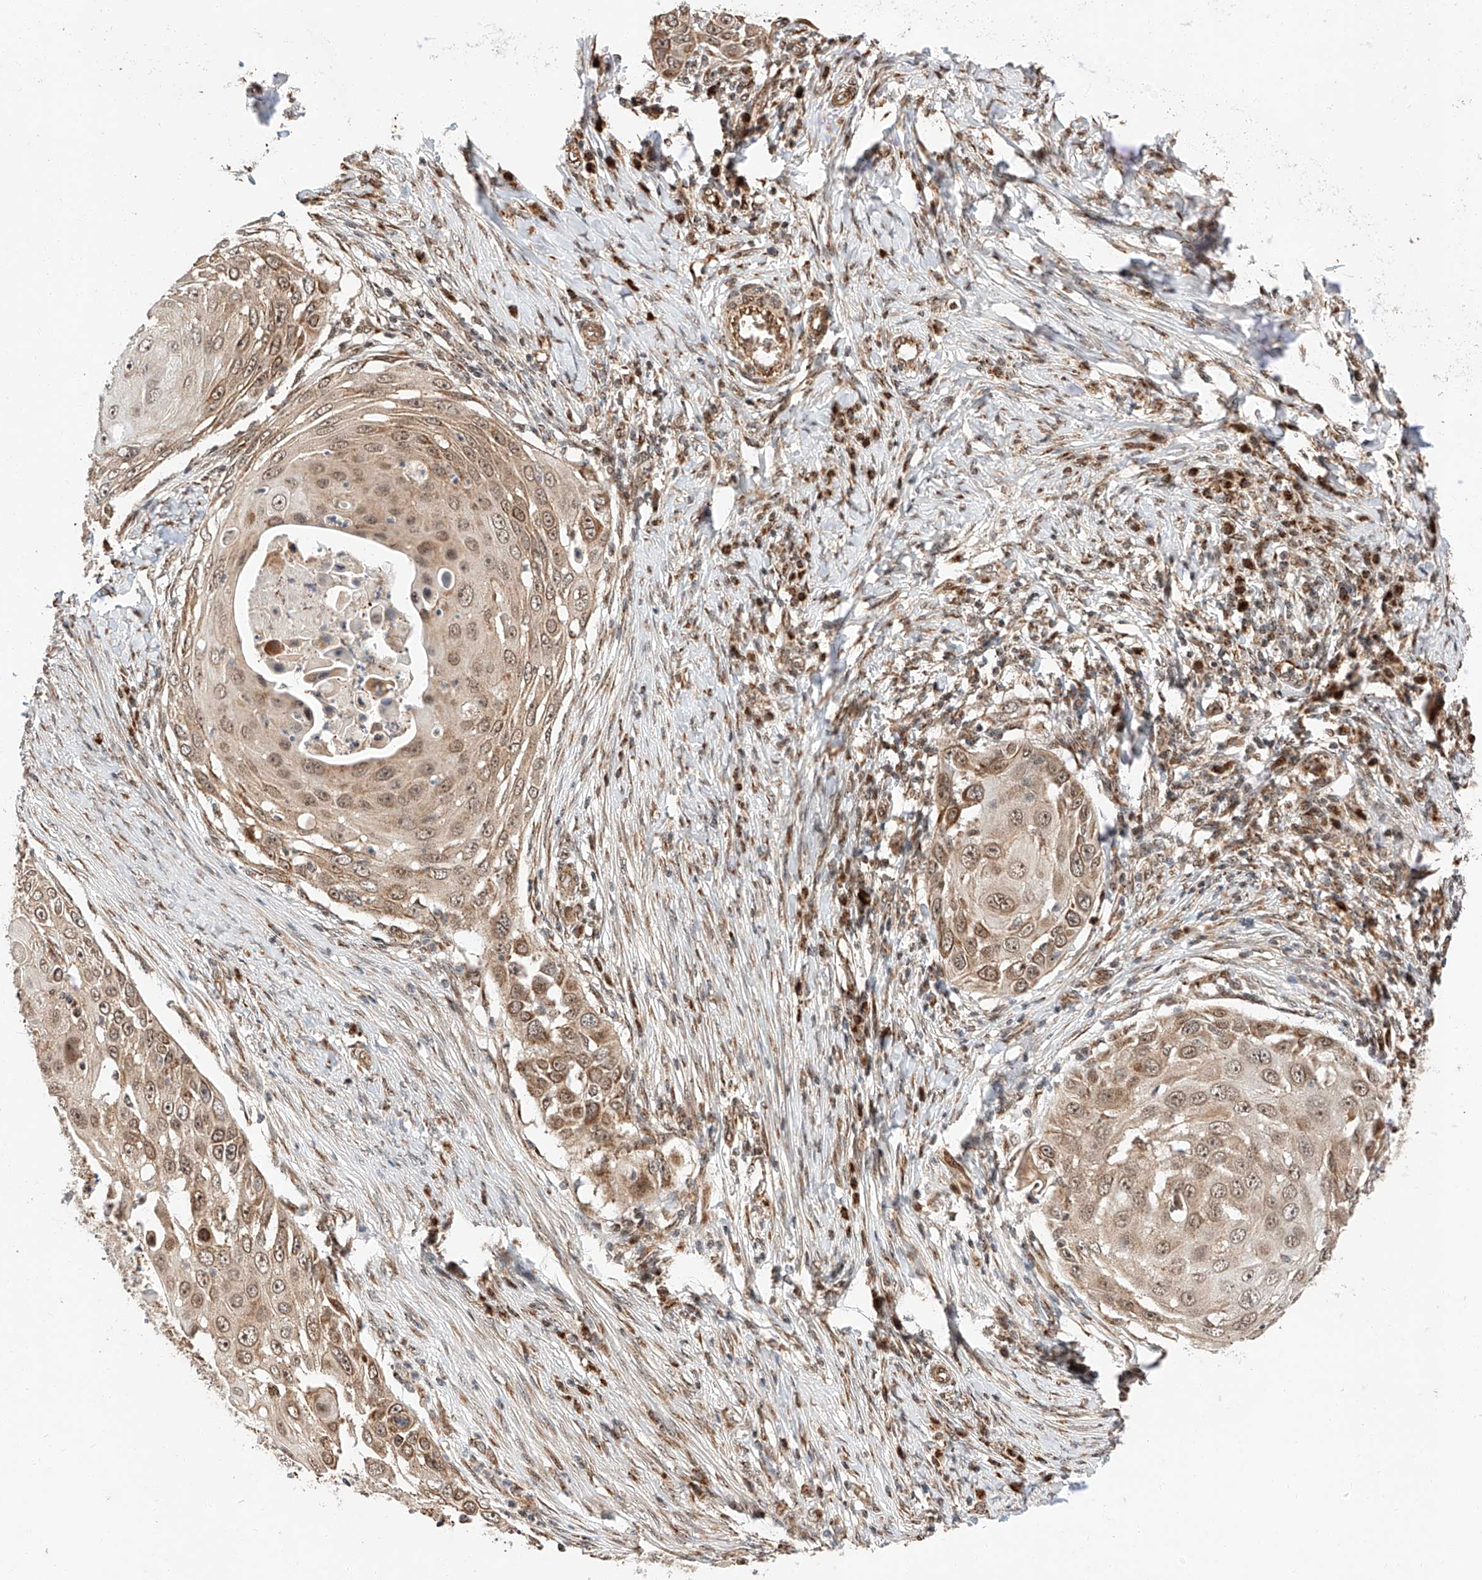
{"staining": {"intensity": "moderate", "quantity": ">75%", "location": "cytoplasmic/membranous,nuclear"}, "tissue": "skin cancer", "cell_type": "Tumor cells", "image_type": "cancer", "snomed": [{"axis": "morphology", "description": "Squamous cell carcinoma, NOS"}, {"axis": "topography", "description": "Skin"}], "caption": "Human skin cancer (squamous cell carcinoma) stained with a brown dye shows moderate cytoplasmic/membranous and nuclear positive staining in about >75% of tumor cells.", "gene": "THTPA", "patient": {"sex": "female", "age": 44}}